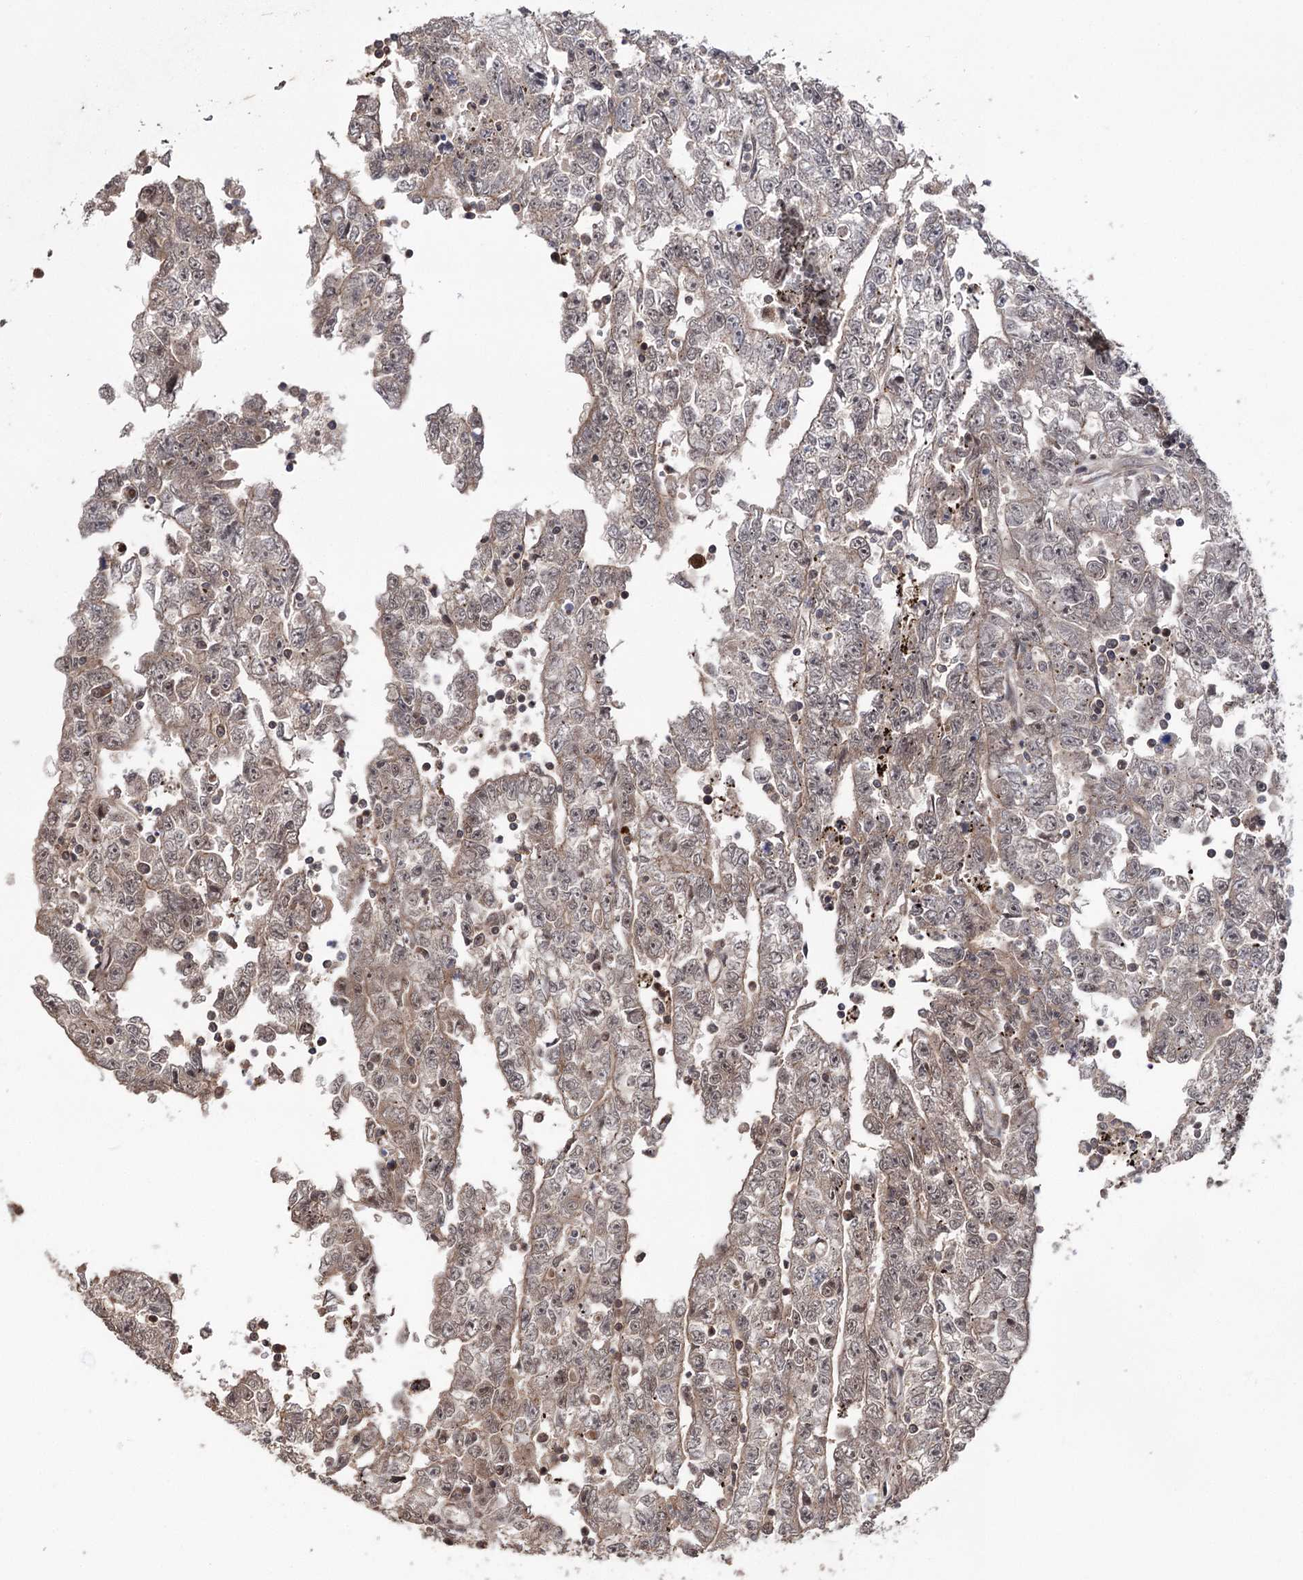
{"staining": {"intensity": "moderate", "quantity": "25%-75%", "location": "cytoplasmic/membranous,nuclear"}, "tissue": "testis cancer", "cell_type": "Tumor cells", "image_type": "cancer", "snomed": [{"axis": "morphology", "description": "Carcinoma, Embryonal, NOS"}, {"axis": "topography", "description": "Testis"}], "caption": "This is a micrograph of immunohistochemistry (IHC) staining of embryonal carcinoma (testis), which shows moderate positivity in the cytoplasmic/membranous and nuclear of tumor cells.", "gene": "FAM53B", "patient": {"sex": "male", "age": 25}}